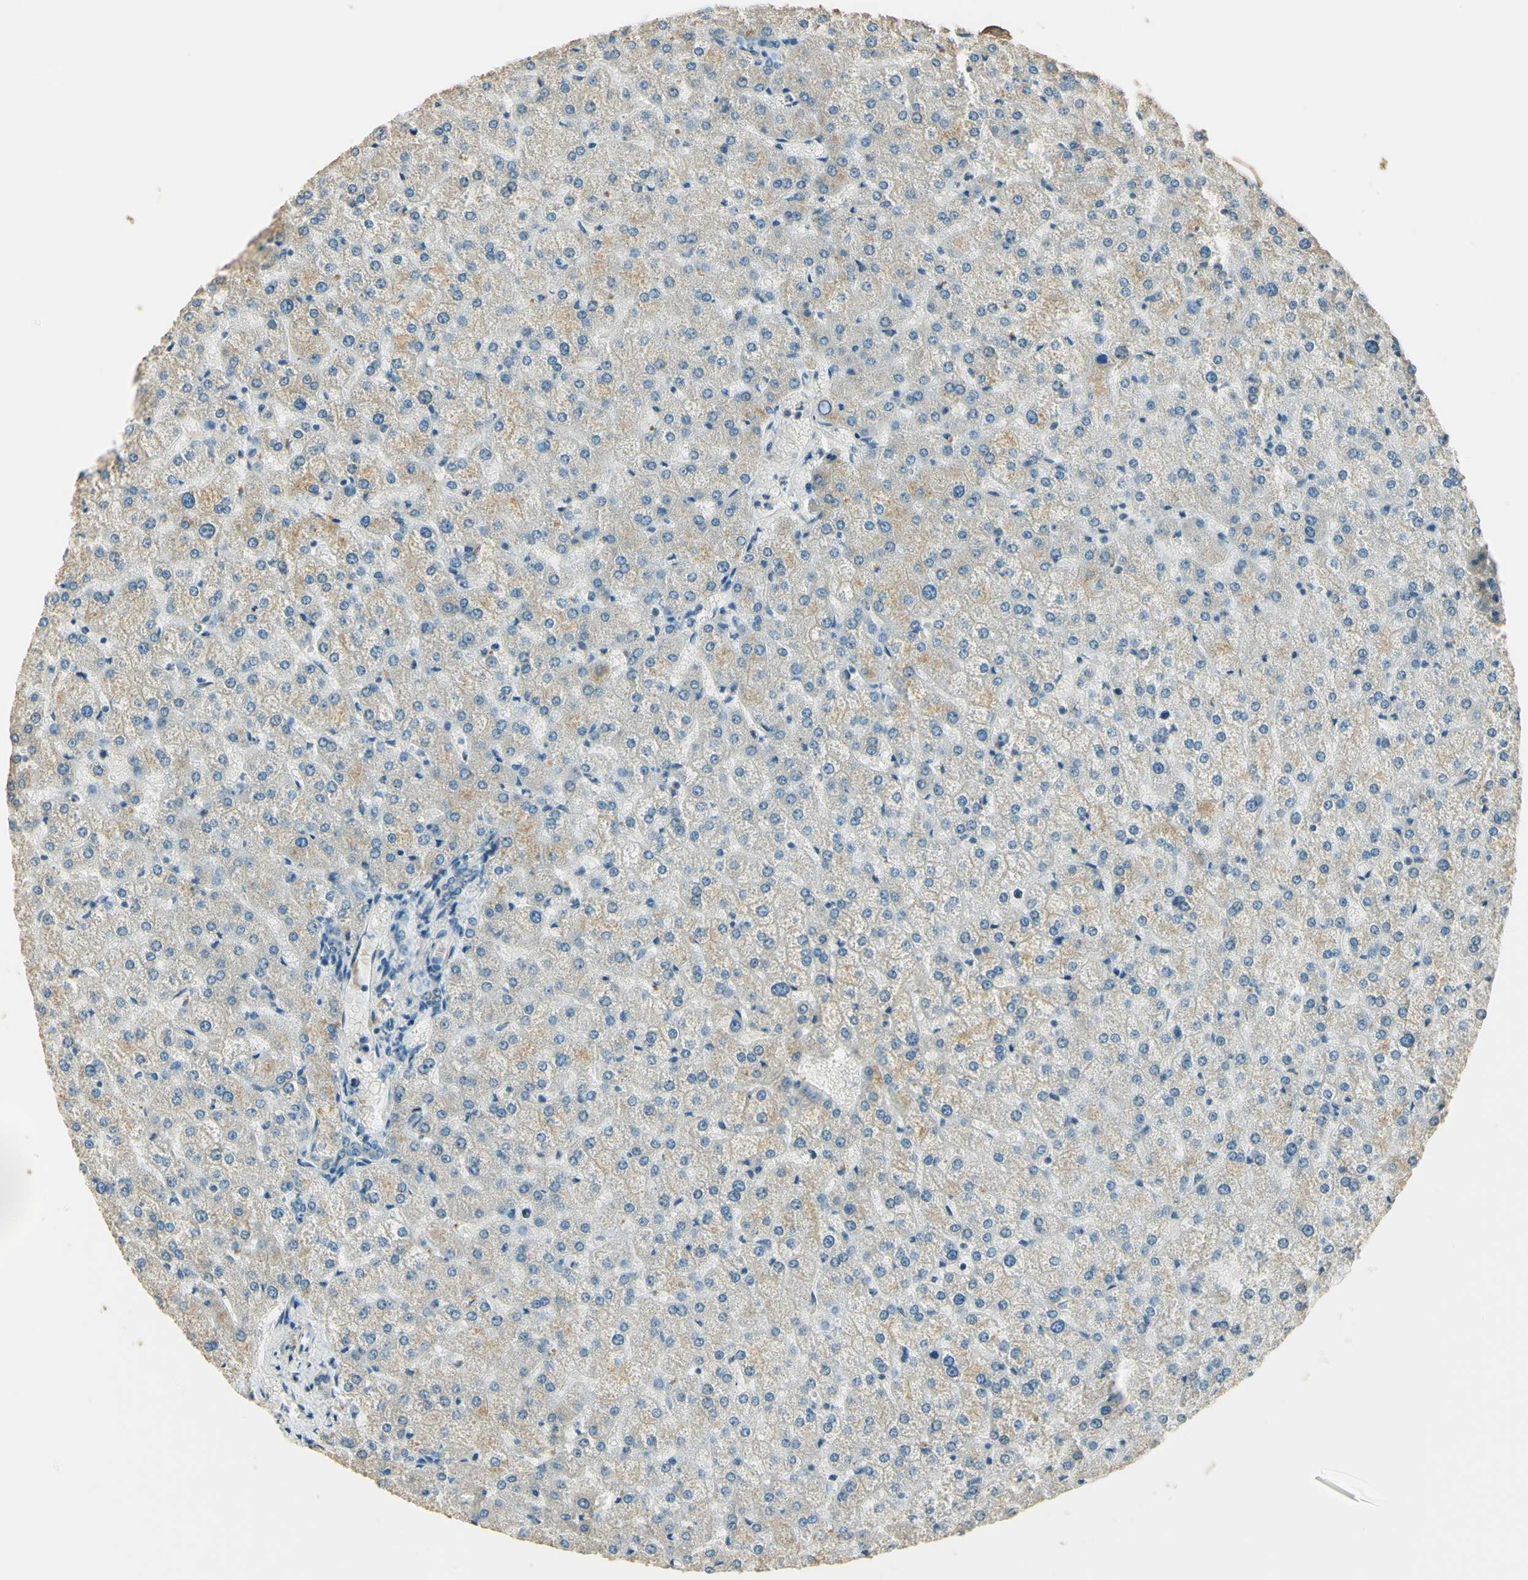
{"staining": {"intensity": "negative", "quantity": "none", "location": "none"}, "tissue": "liver", "cell_type": "Cholangiocytes", "image_type": "normal", "snomed": [{"axis": "morphology", "description": "Normal tissue, NOS"}, {"axis": "topography", "description": "Liver"}], "caption": "IHC micrograph of benign liver: liver stained with DAB (3,3'-diaminobenzidine) exhibits no significant protein staining in cholangiocytes. Nuclei are stained in blue.", "gene": "UXS1", "patient": {"sex": "female", "age": 32}}